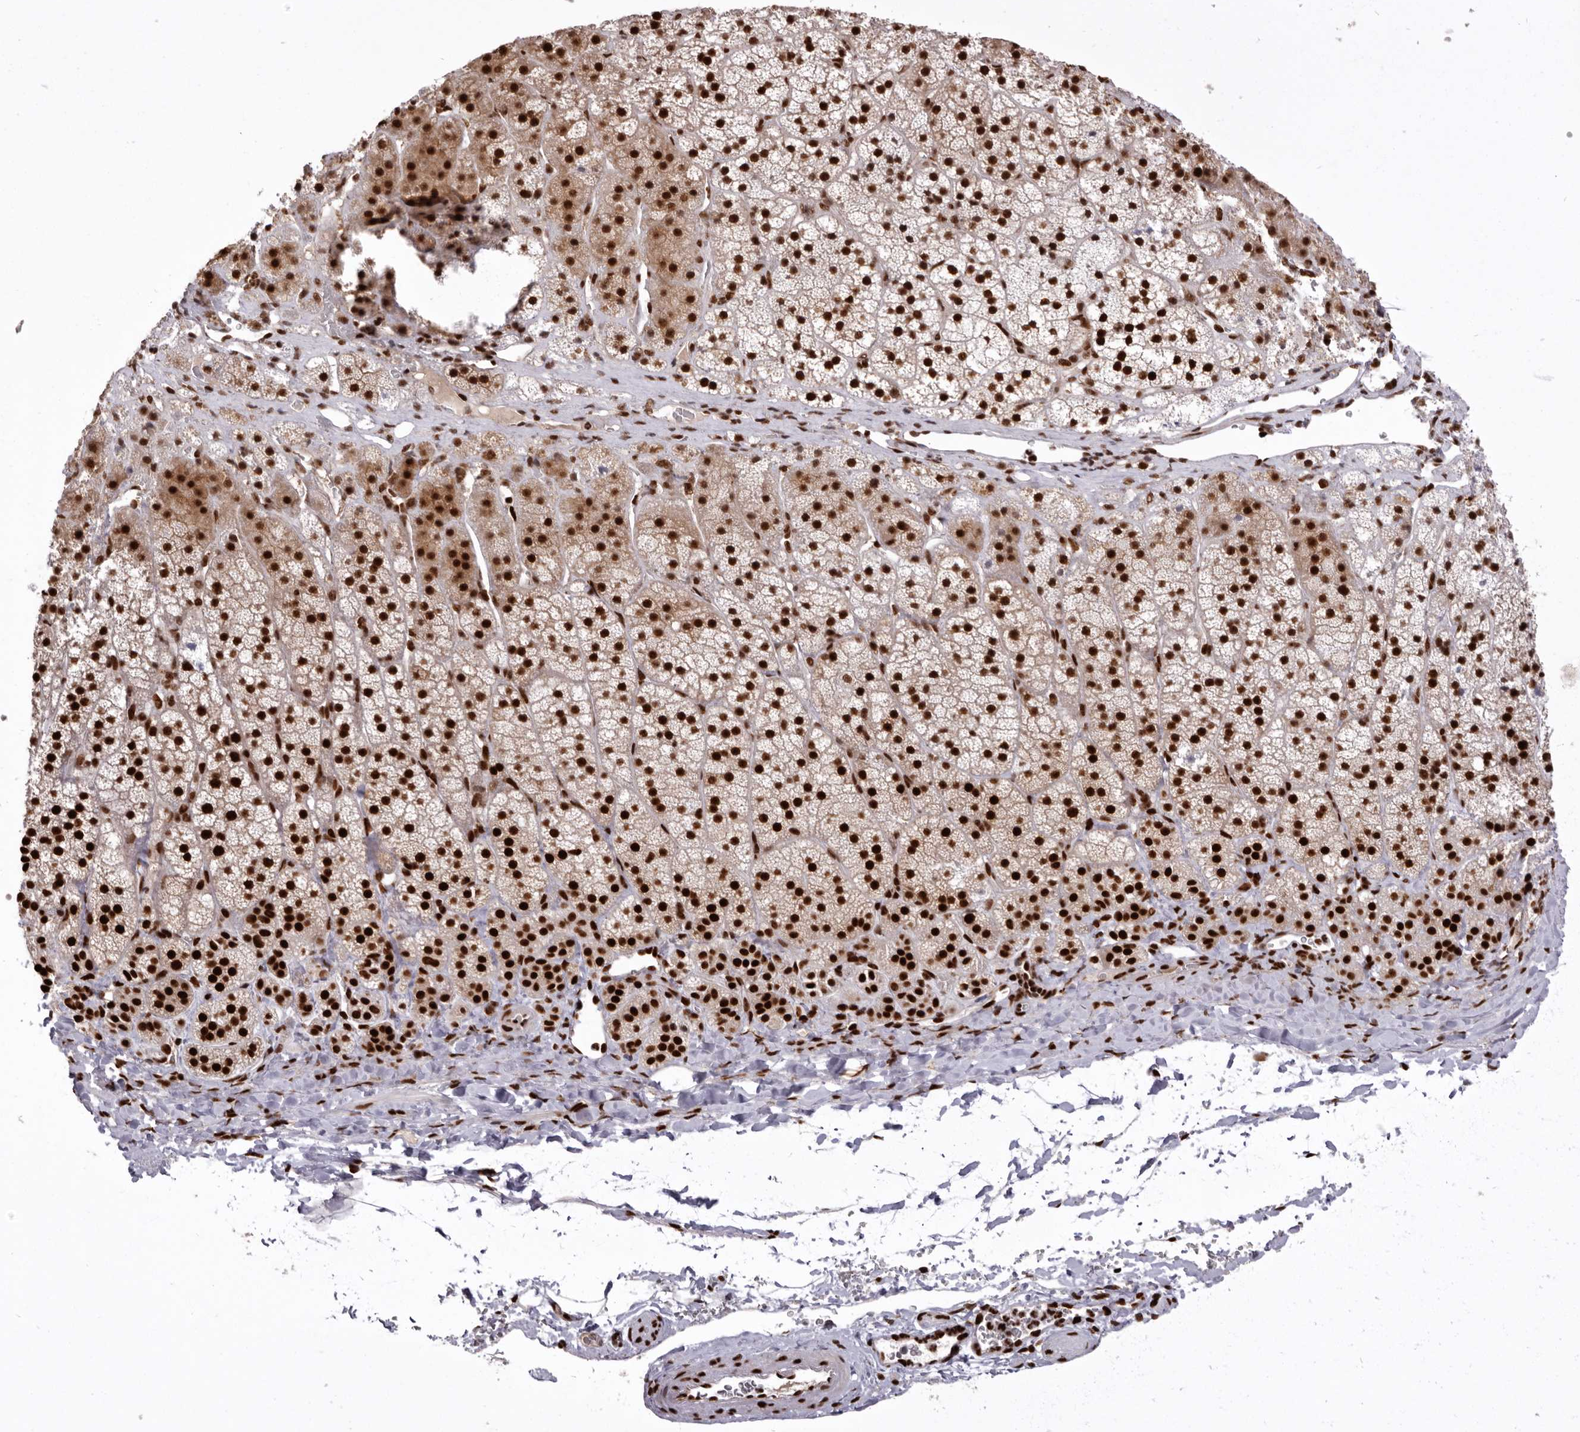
{"staining": {"intensity": "strong", "quantity": ">75%", "location": "nuclear"}, "tissue": "adrenal gland", "cell_type": "Glandular cells", "image_type": "normal", "snomed": [{"axis": "morphology", "description": "Normal tissue, NOS"}, {"axis": "topography", "description": "Adrenal gland"}], "caption": "Immunohistochemical staining of normal adrenal gland reveals strong nuclear protein positivity in approximately >75% of glandular cells.", "gene": "CHTOP", "patient": {"sex": "female", "age": 44}}